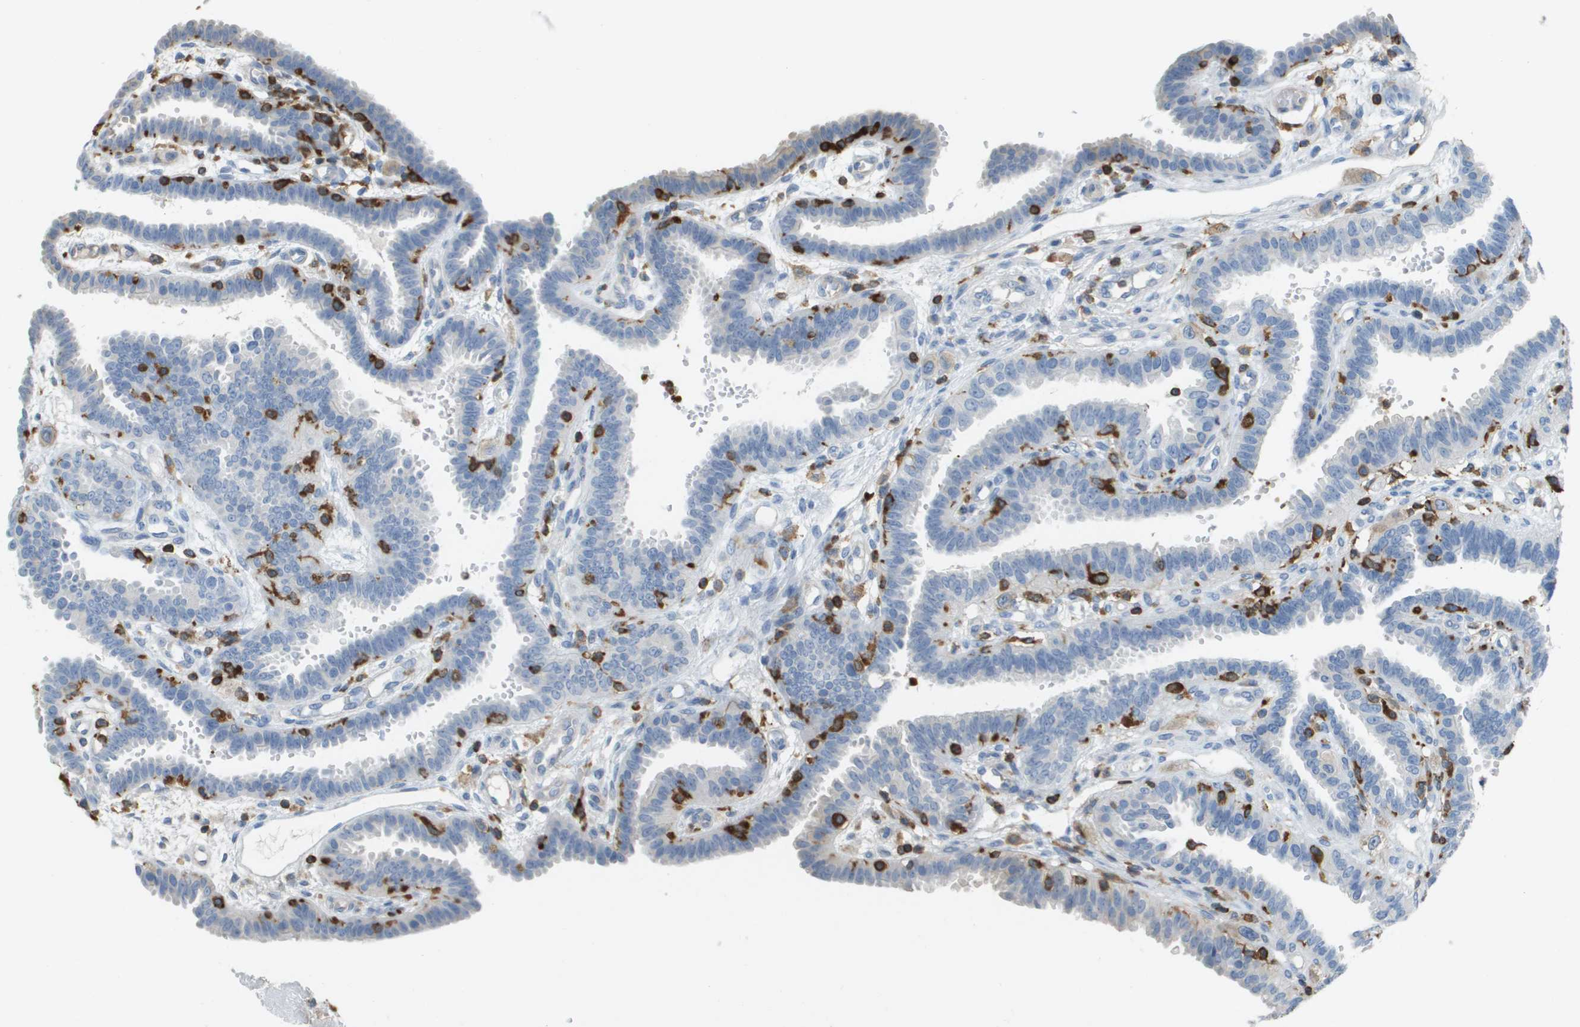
{"staining": {"intensity": "negative", "quantity": "none", "location": "none"}, "tissue": "fallopian tube", "cell_type": "Glandular cells", "image_type": "normal", "snomed": [{"axis": "morphology", "description": "Normal tissue, NOS"}, {"axis": "topography", "description": "Fallopian tube"}, {"axis": "topography", "description": "Placenta"}], "caption": "A micrograph of fallopian tube stained for a protein exhibits no brown staining in glandular cells.", "gene": "APBB1IP", "patient": {"sex": "female", "age": 34}}